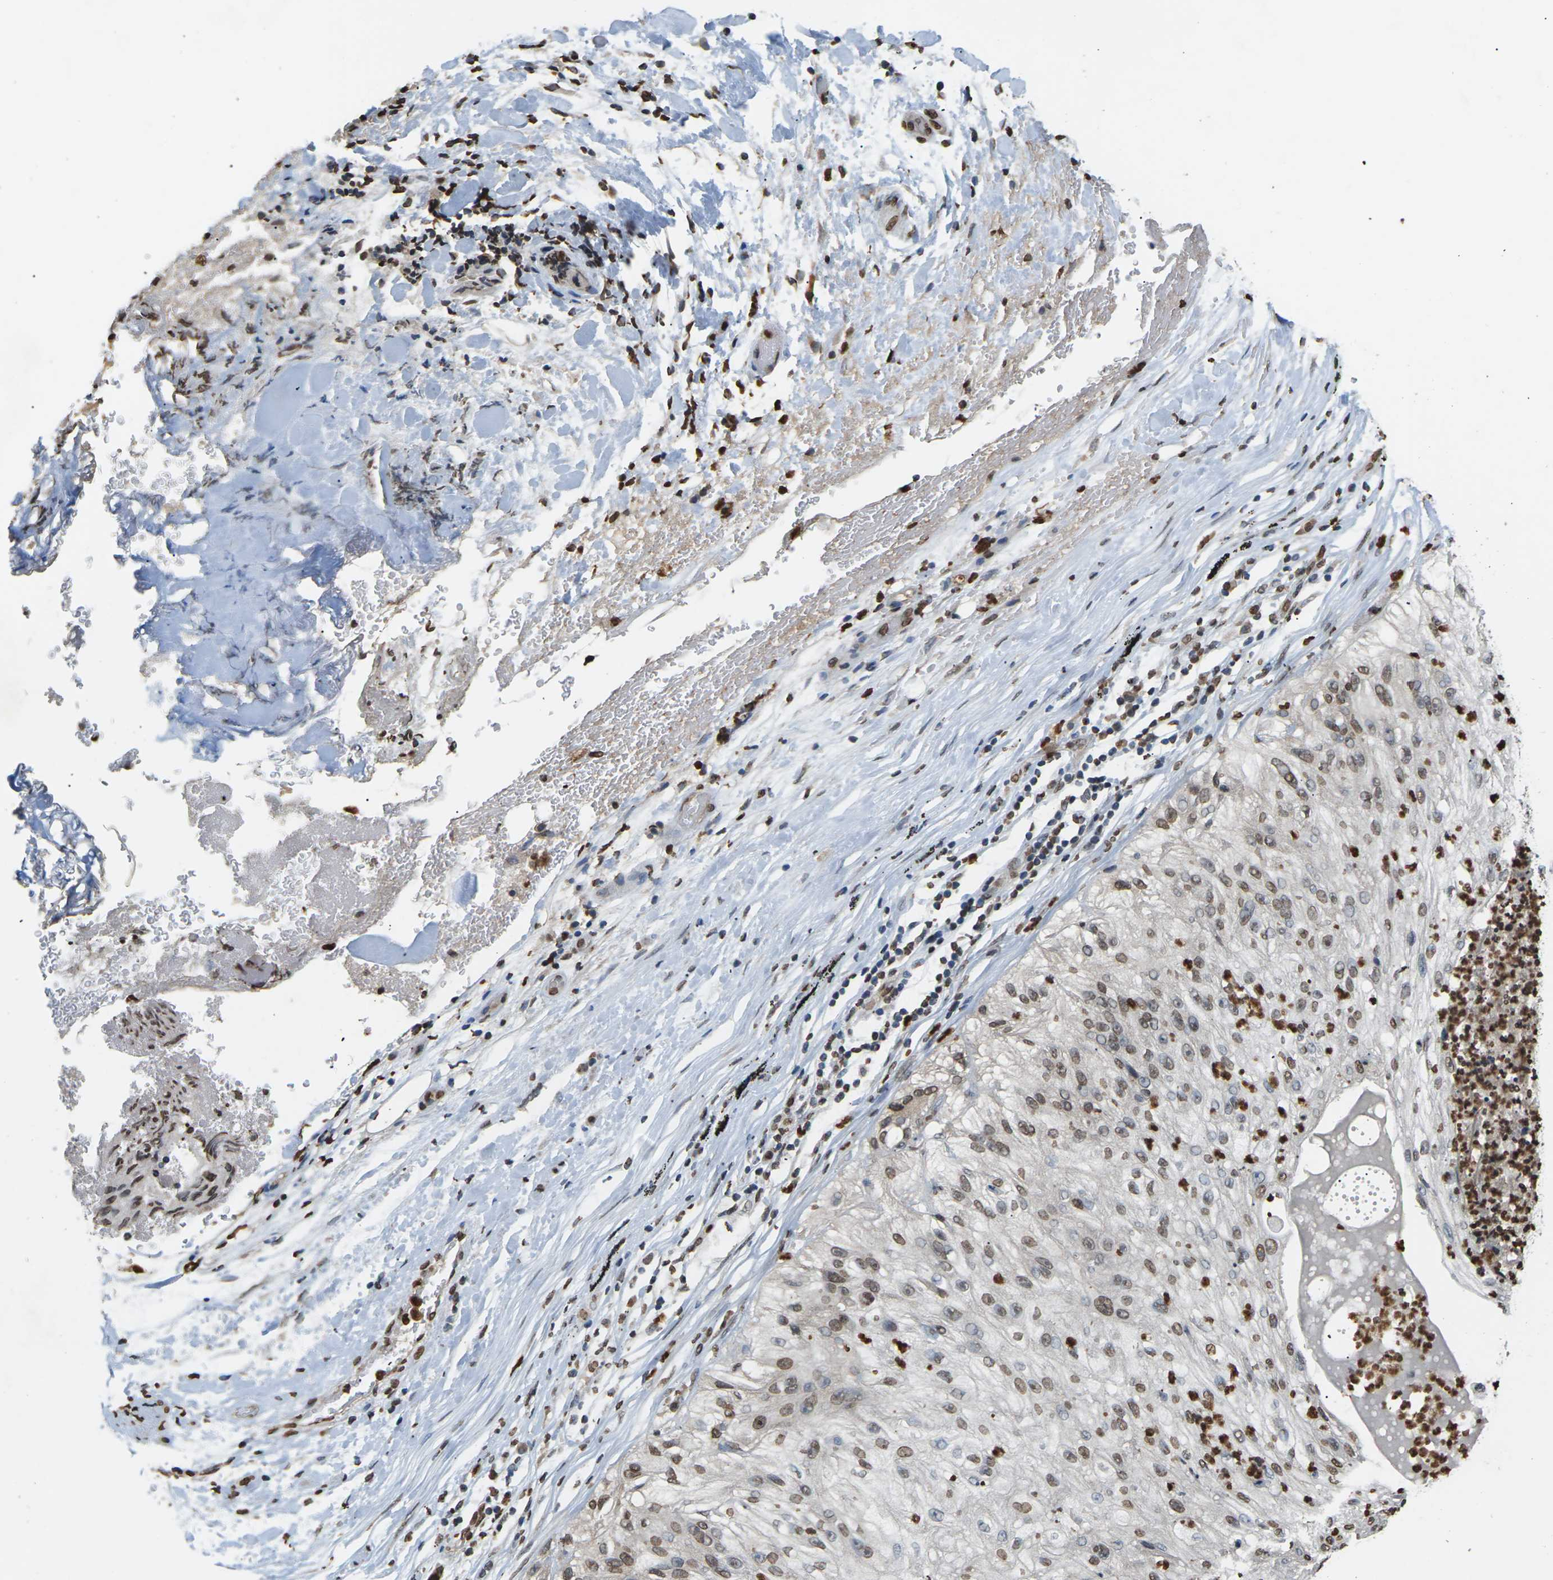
{"staining": {"intensity": "moderate", "quantity": ">75%", "location": "nuclear"}, "tissue": "lung cancer", "cell_type": "Tumor cells", "image_type": "cancer", "snomed": [{"axis": "morphology", "description": "Inflammation, NOS"}, {"axis": "morphology", "description": "Squamous cell carcinoma, NOS"}, {"axis": "topography", "description": "Lymph node"}, {"axis": "topography", "description": "Soft tissue"}, {"axis": "topography", "description": "Lung"}], "caption": "Human lung squamous cell carcinoma stained with a protein marker exhibits moderate staining in tumor cells.", "gene": "EMSY", "patient": {"sex": "male", "age": 66}}